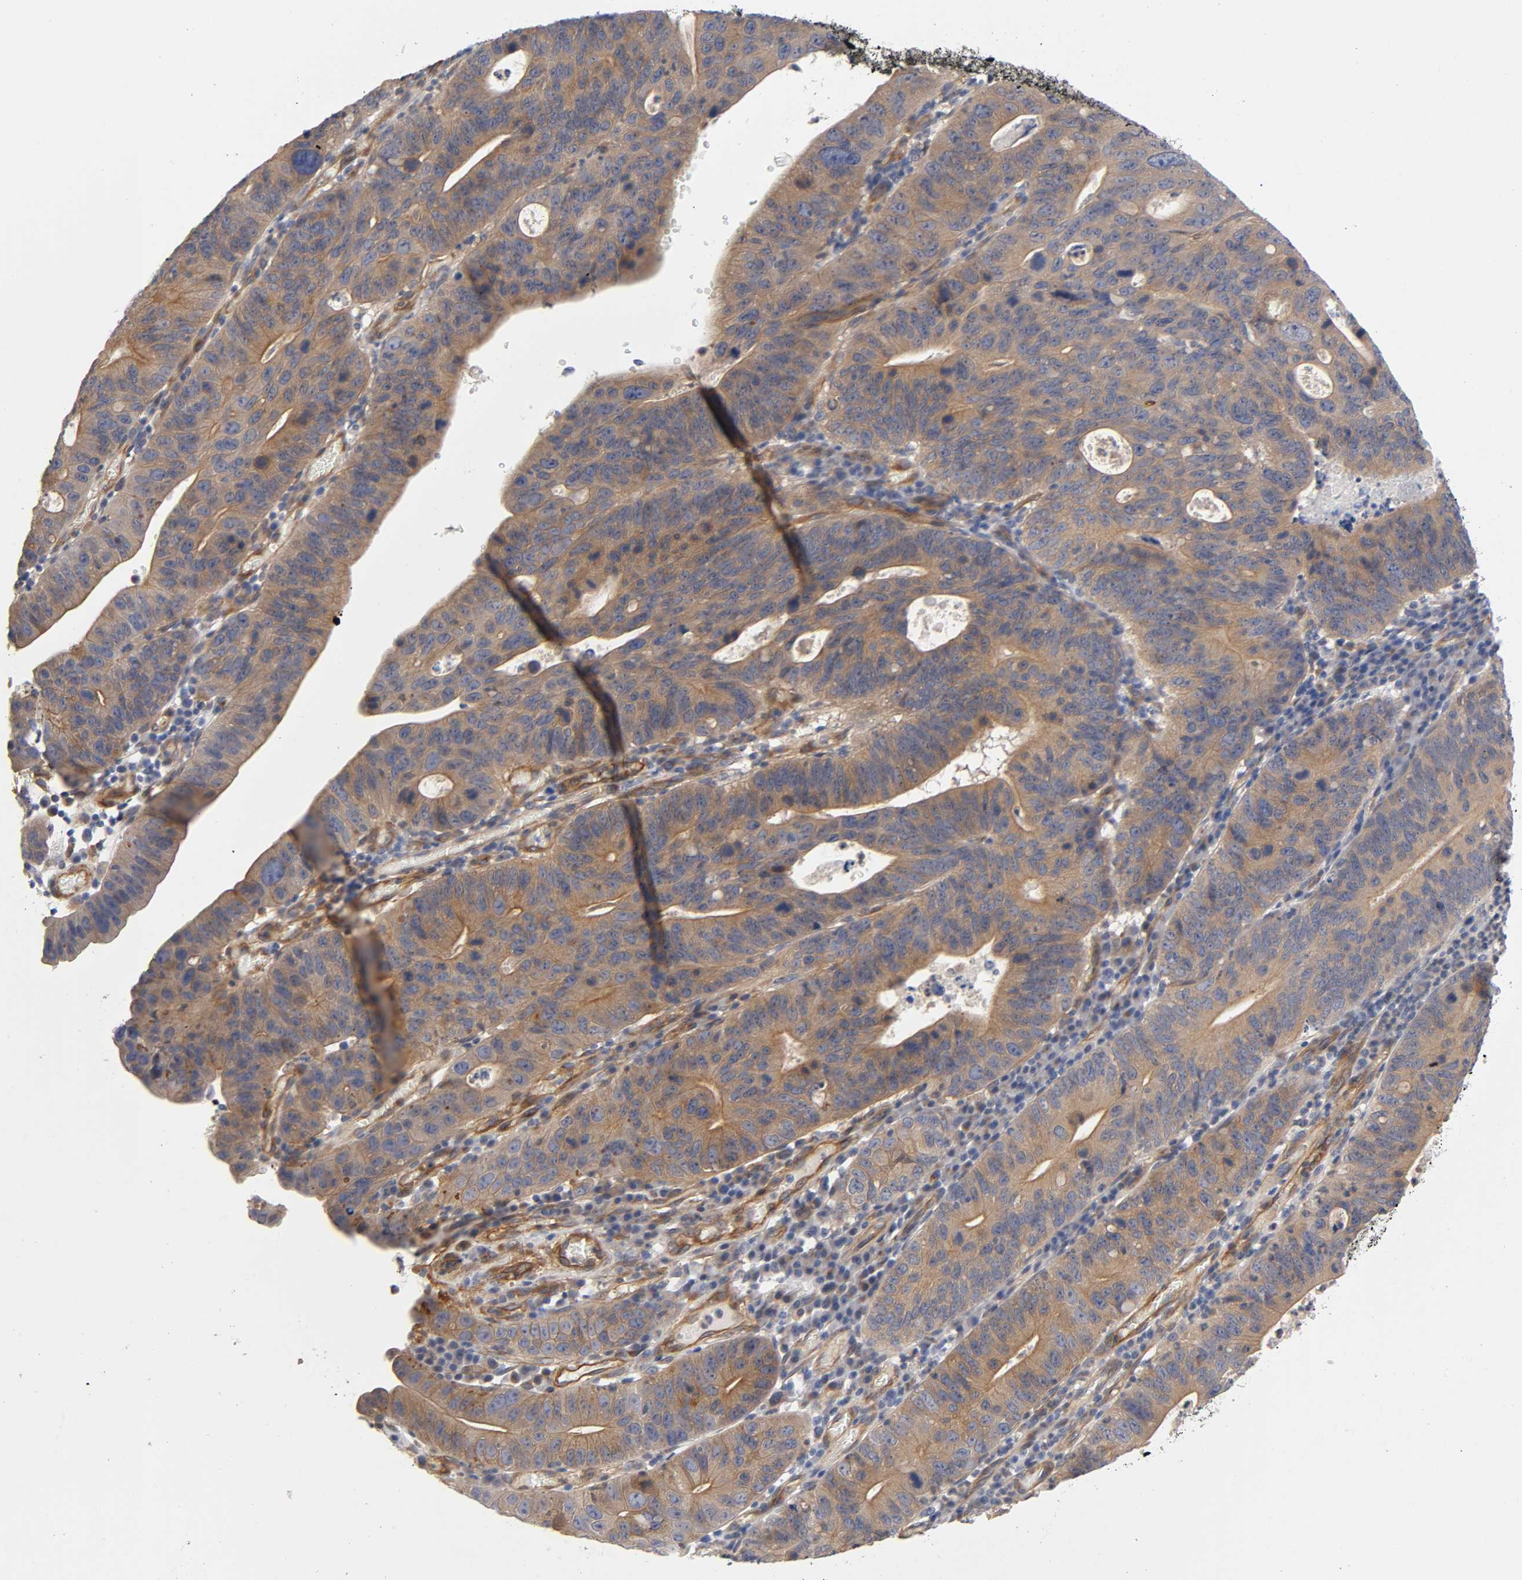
{"staining": {"intensity": "moderate", "quantity": ">75%", "location": "cytoplasmic/membranous"}, "tissue": "stomach cancer", "cell_type": "Tumor cells", "image_type": "cancer", "snomed": [{"axis": "morphology", "description": "Adenocarcinoma, NOS"}, {"axis": "topography", "description": "Stomach"}], "caption": "Adenocarcinoma (stomach) stained with a protein marker exhibits moderate staining in tumor cells.", "gene": "RAB13", "patient": {"sex": "male", "age": 59}}